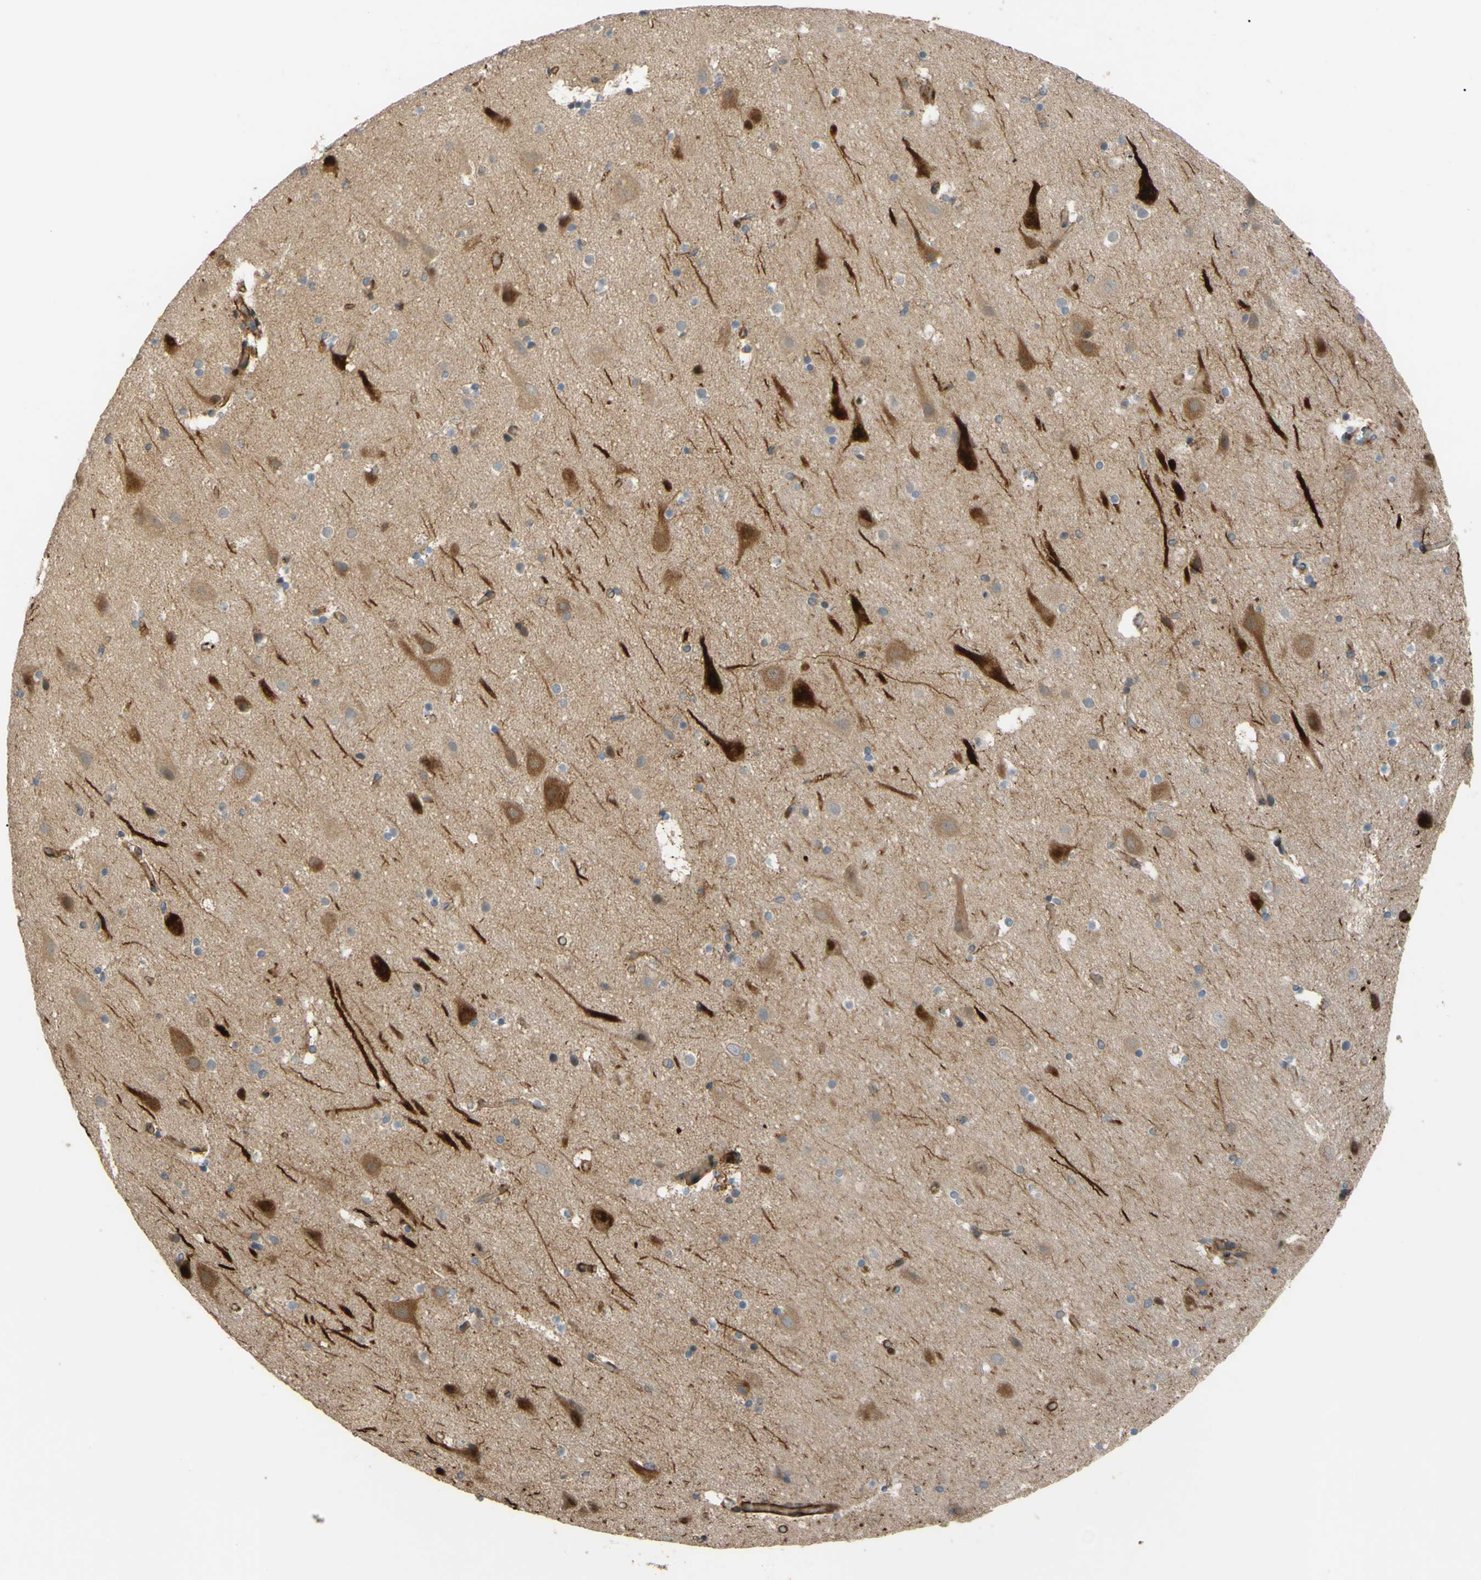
{"staining": {"intensity": "moderate", "quantity": ">75%", "location": "cytoplasmic/membranous"}, "tissue": "cerebral cortex", "cell_type": "Endothelial cells", "image_type": "normal", "snomed": [{"axis": "morphology", "description": "Normal tissue, NOS"}, {"axis": "topography", "description": "Cerebral cortex"}], "caption": "Protein expression analysis of unremarkable cerebral cortex displays moderate cytoplasmic/membranous positivity in about >75% of endothelial cells. (Brightfield microscopy of DAB IHC at high magnification).", "gene": "SPTLC1", "patient": {"sex": "male", "age": 45}}